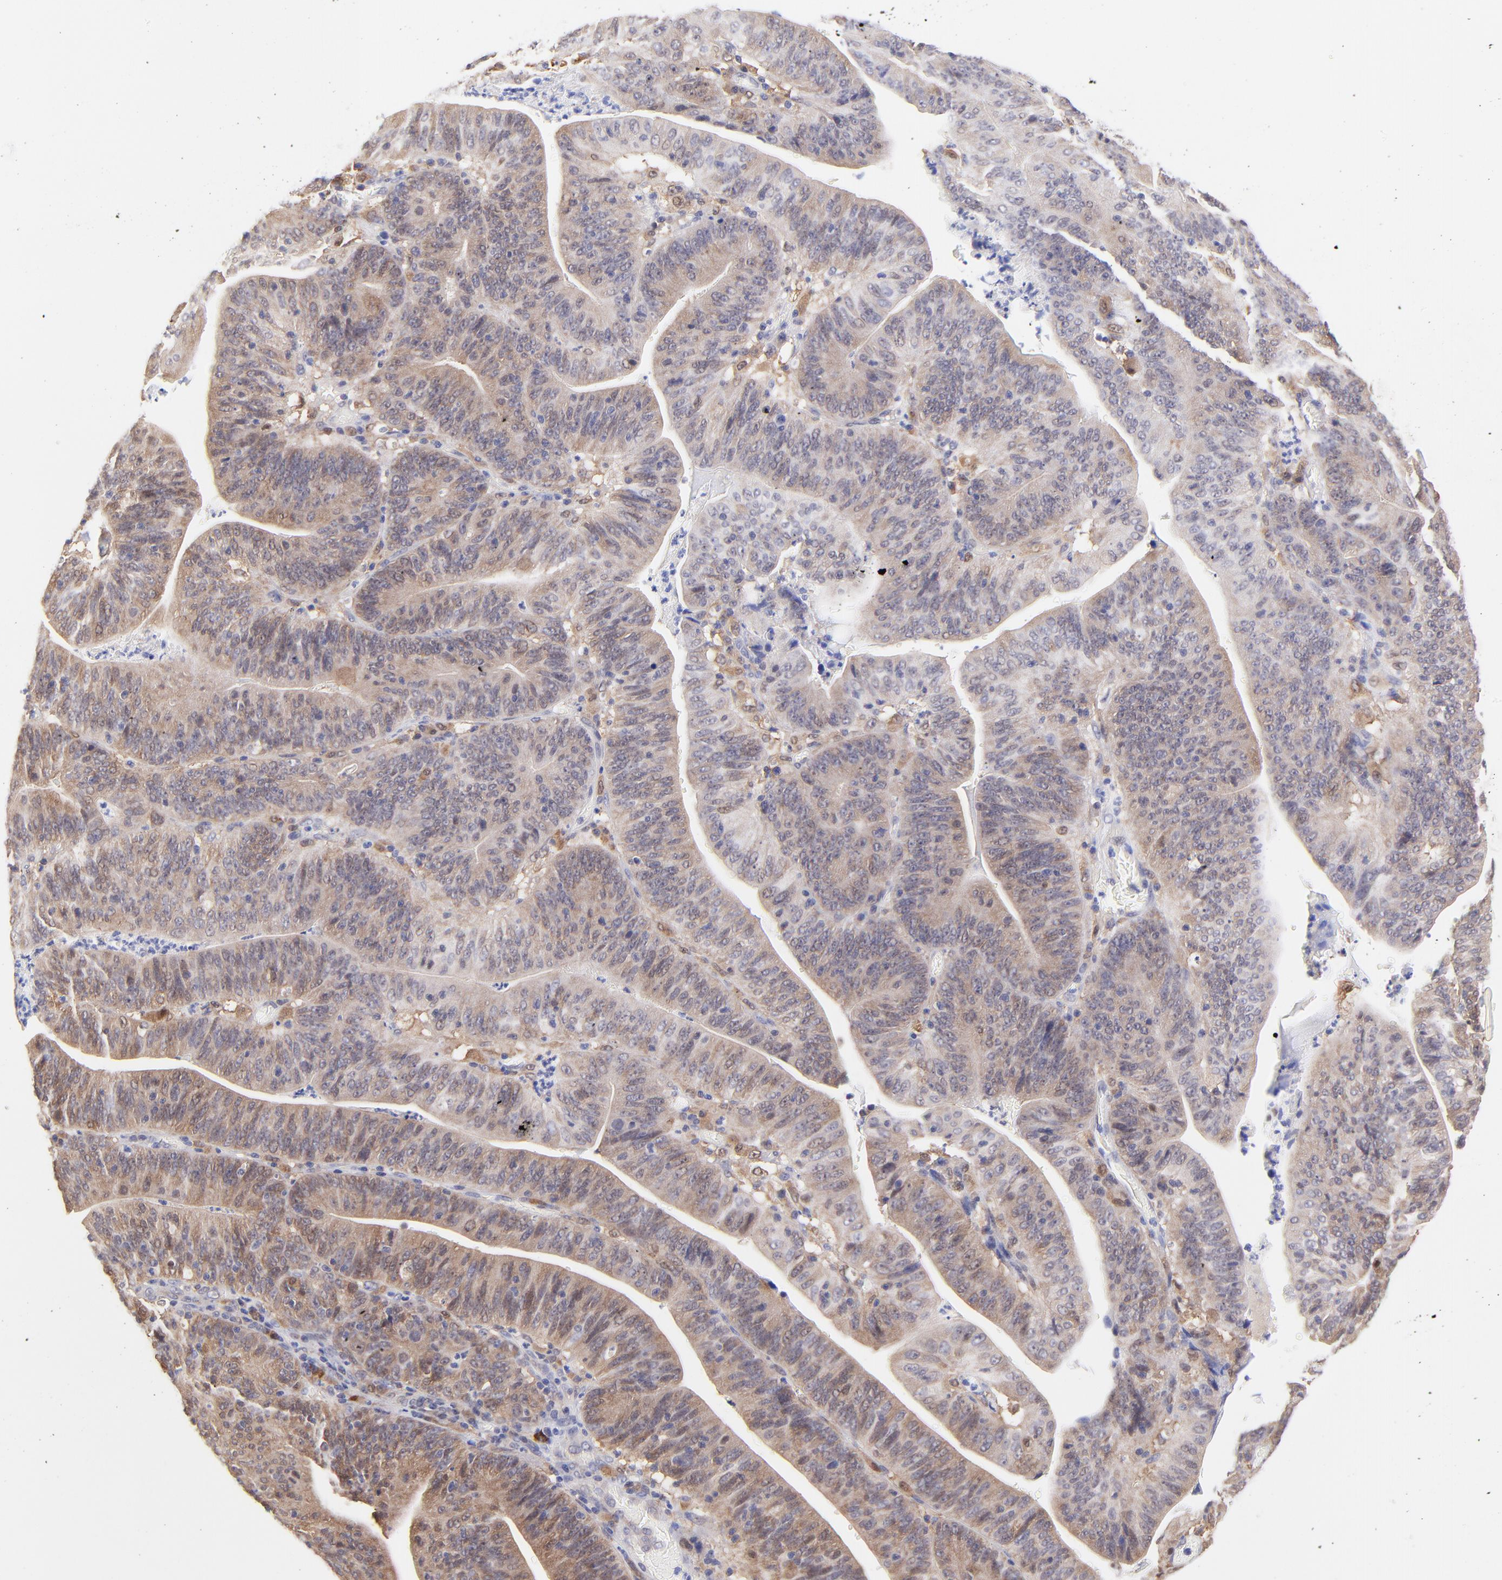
{"staining": {"intensity": "weak", "quantity": ">75%", "location": "cytoplasmic/membranous"}, "tissue": "stomach cancer", "cell_type": "Tumor cells", "image_type": "cancer", "snomed": [{"axis": "morphology", "description": "Adenocarcinoma, NOS"}, {"axis": "topography", "description": "Stomach, lower"}], "caption": "Immunohistochemical staining of stomach adenocarcinoma demonstrates weak cytoplasmic/membranous protein staining in about >75% of tumor cells.", "gene": "HYAL1", "patient": {"sex": "female", "age": 86}}